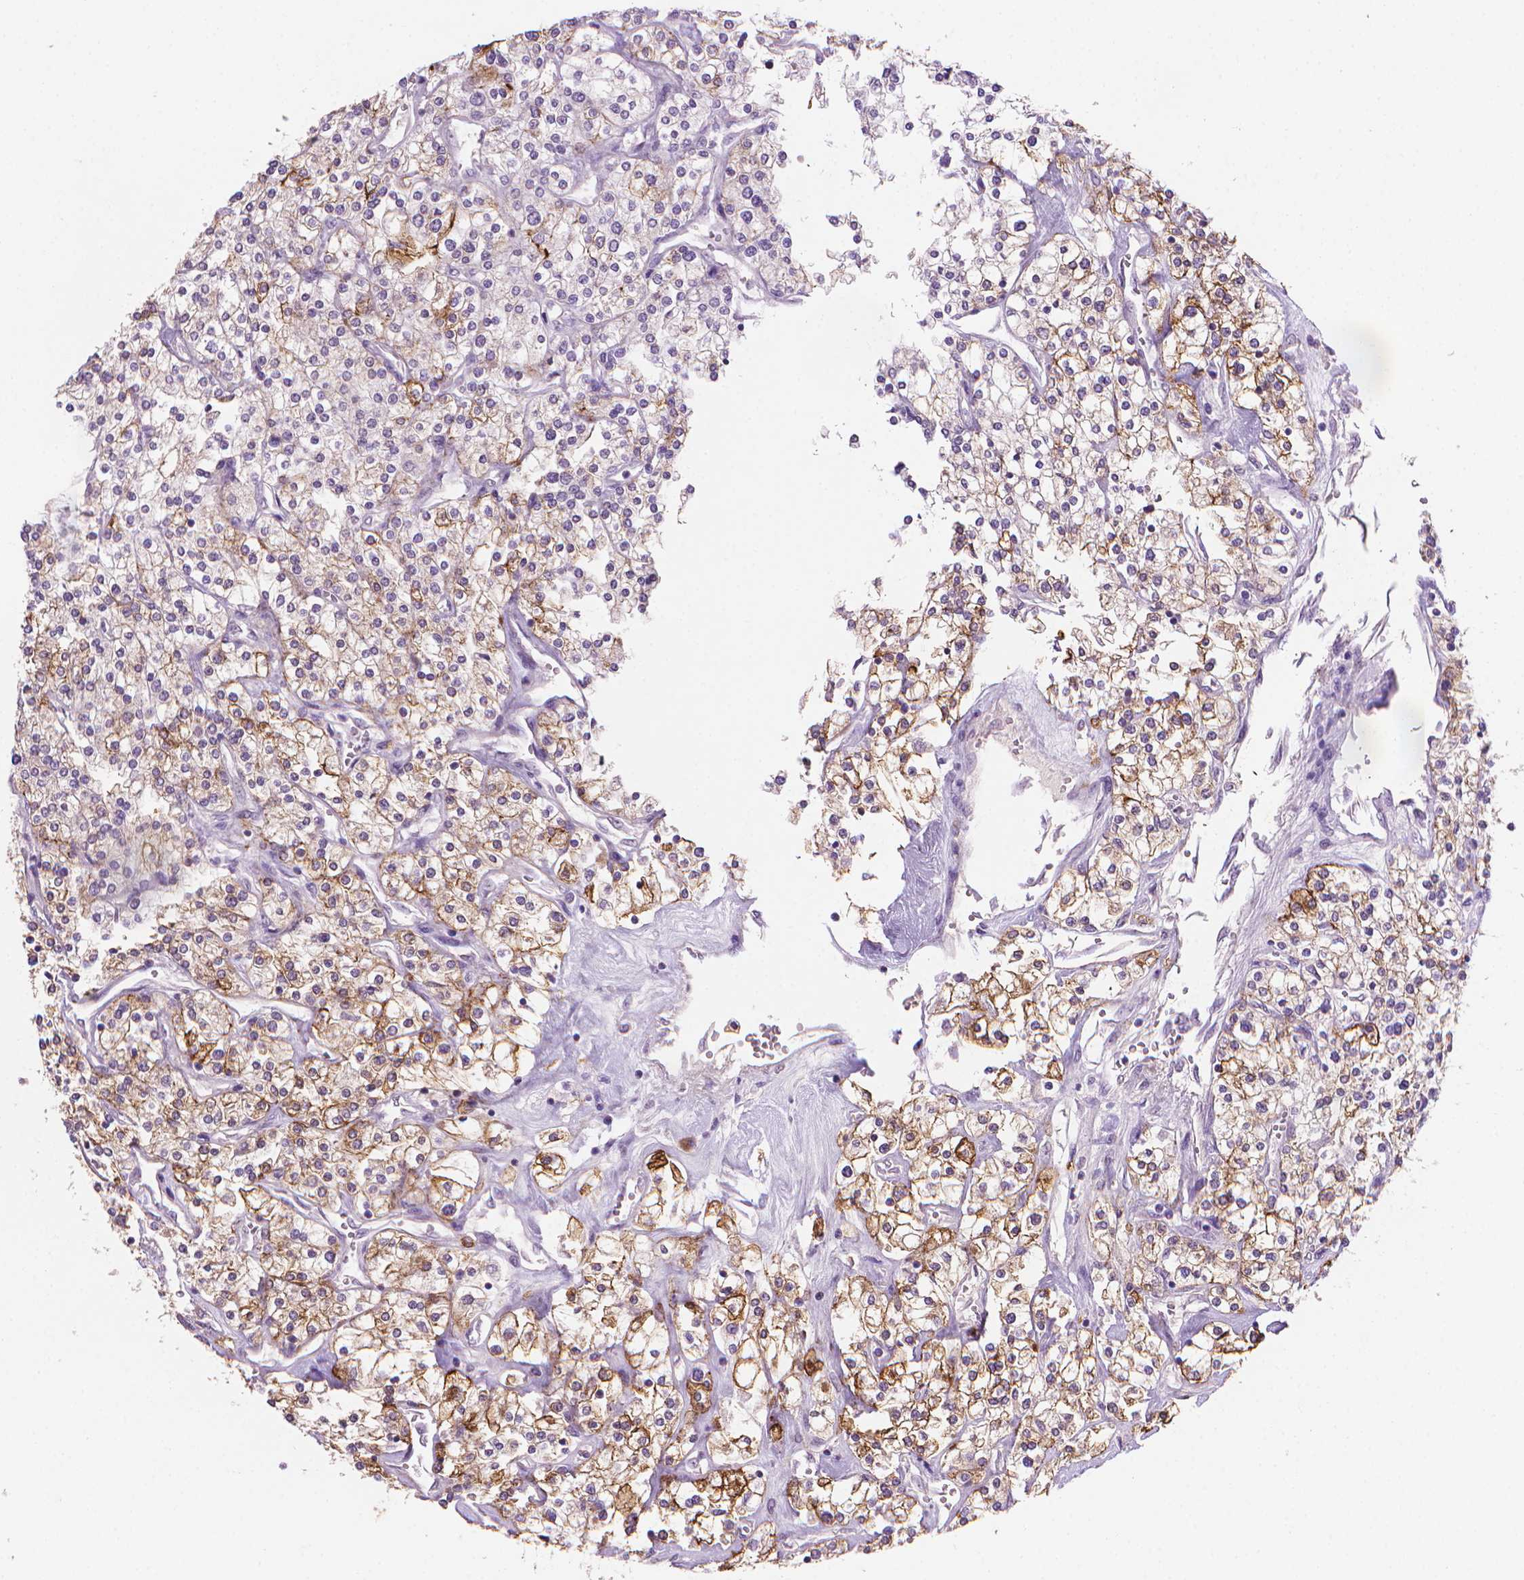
{"staining": {"intensity": "moderate", "quantity": "25%-75%", "location": "cytoplasmic/membranous"}, "tissue": "renal cancer", "cell_type": "Tumor cells", "image_type": "cancer", "snomed": [{"axis": "morphology", "description": "Adenocarcinoma, NOS"}, {"axis": "topography", "description": "Kidney"}], "caption": "Protein expression analysis of human renal adenocarcinoma reveals moderate cytoplasmic/membranous expression in about 25%-75% of tumor cells.", "gene": "MUC1", "patient": {"sex": "male", "age": 80}}